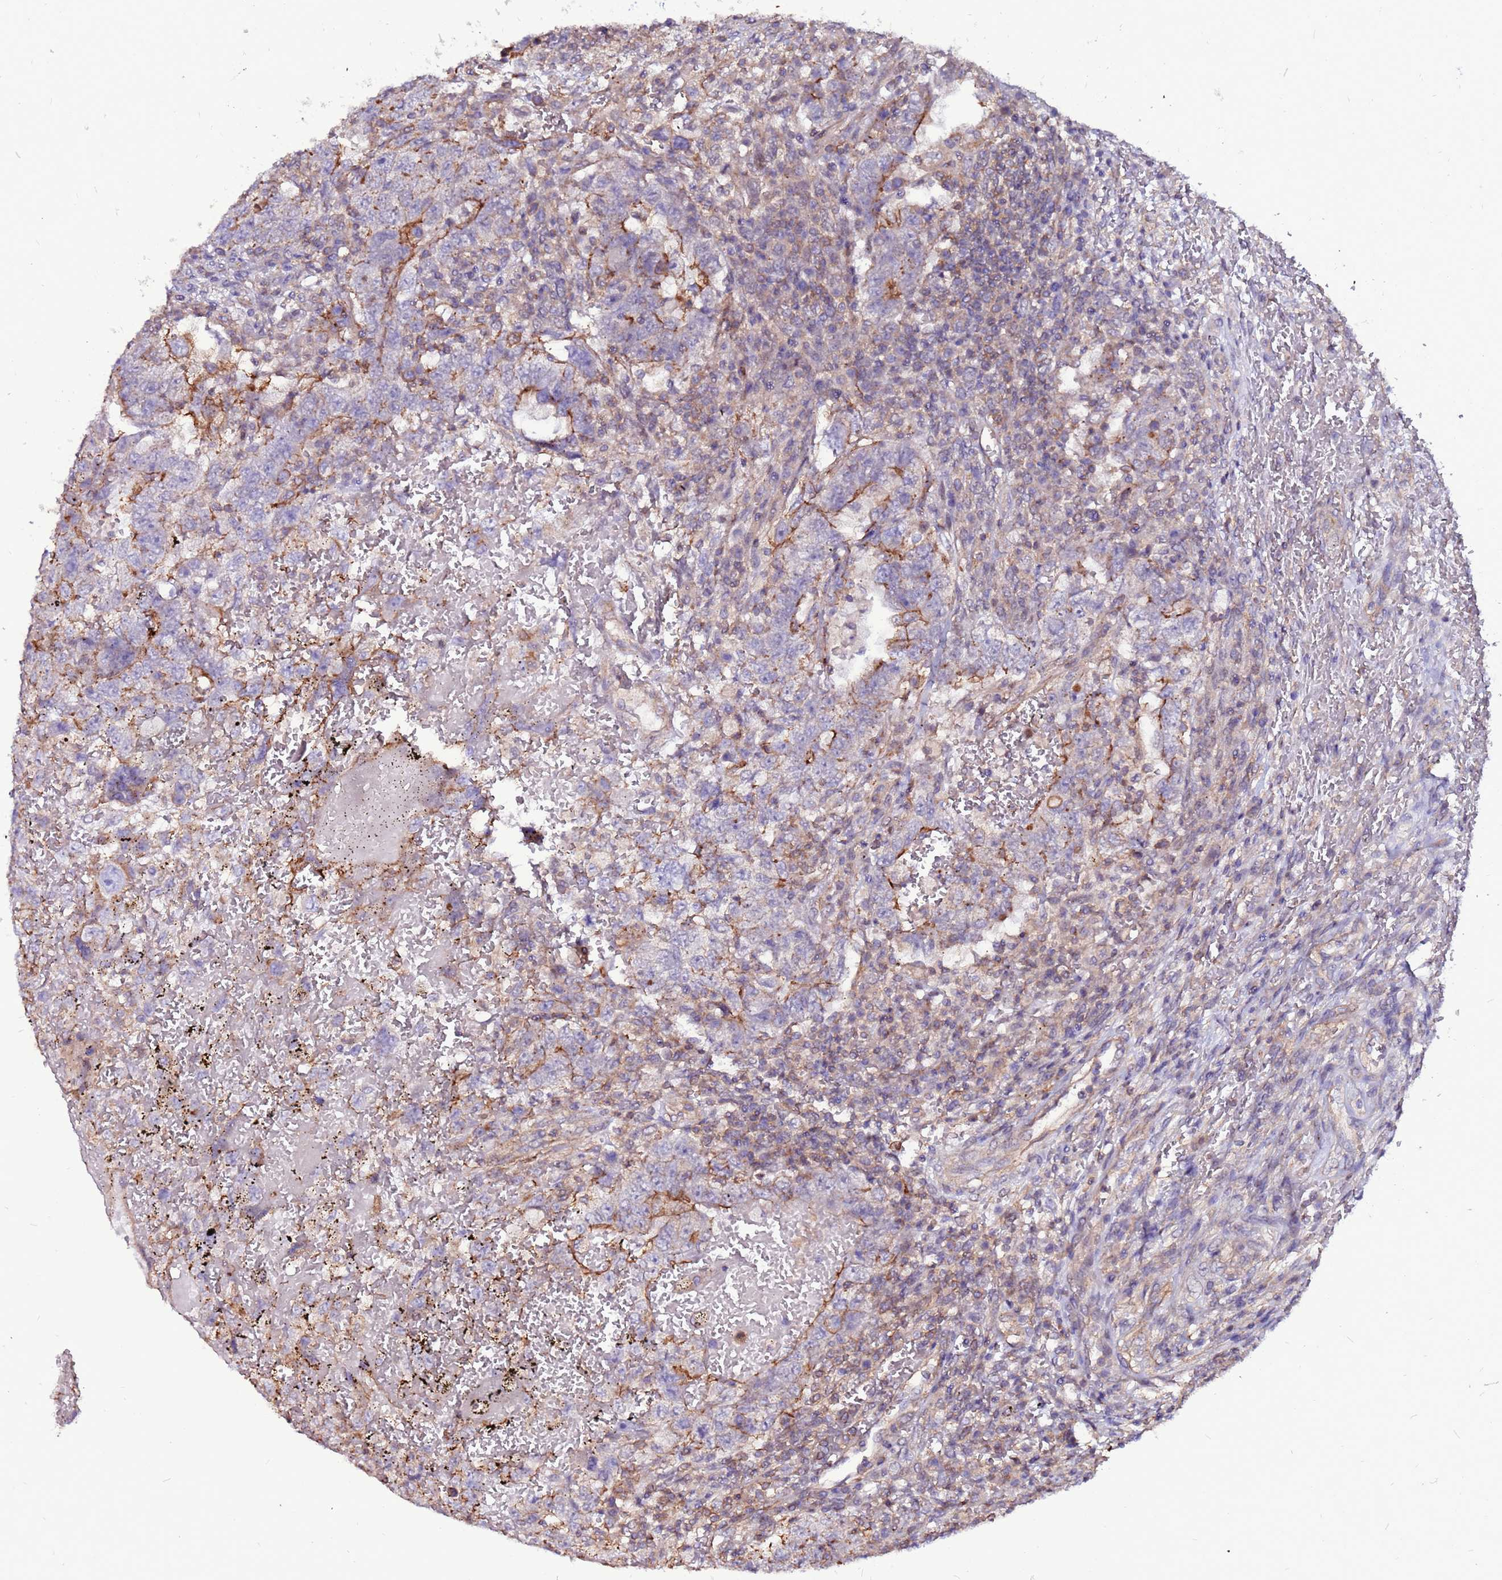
{"staining": {"intensity": "moderate", "quantity": "<25%", "location": "cytoplasmic/membranous"}, "tissue": "testis cancer", "cell_type": "Tumor cells", "image_type": "cancer", "snomed": [{"axis": "morphology", "description": "Carcinoma, Embryonal, NOS"}, {"axis": "topography", "description": "Testis"}], "caption": "High-power microscopy captured an immunohistochemistry (IHC) photomicrograph of embryonal carcinoma (testis), revealing moderate cytoplasmic/membranous positivity in about <25% of tumor cells.", "gene": "NRN1L", "patient": {"sex": "male", "age": 26}}